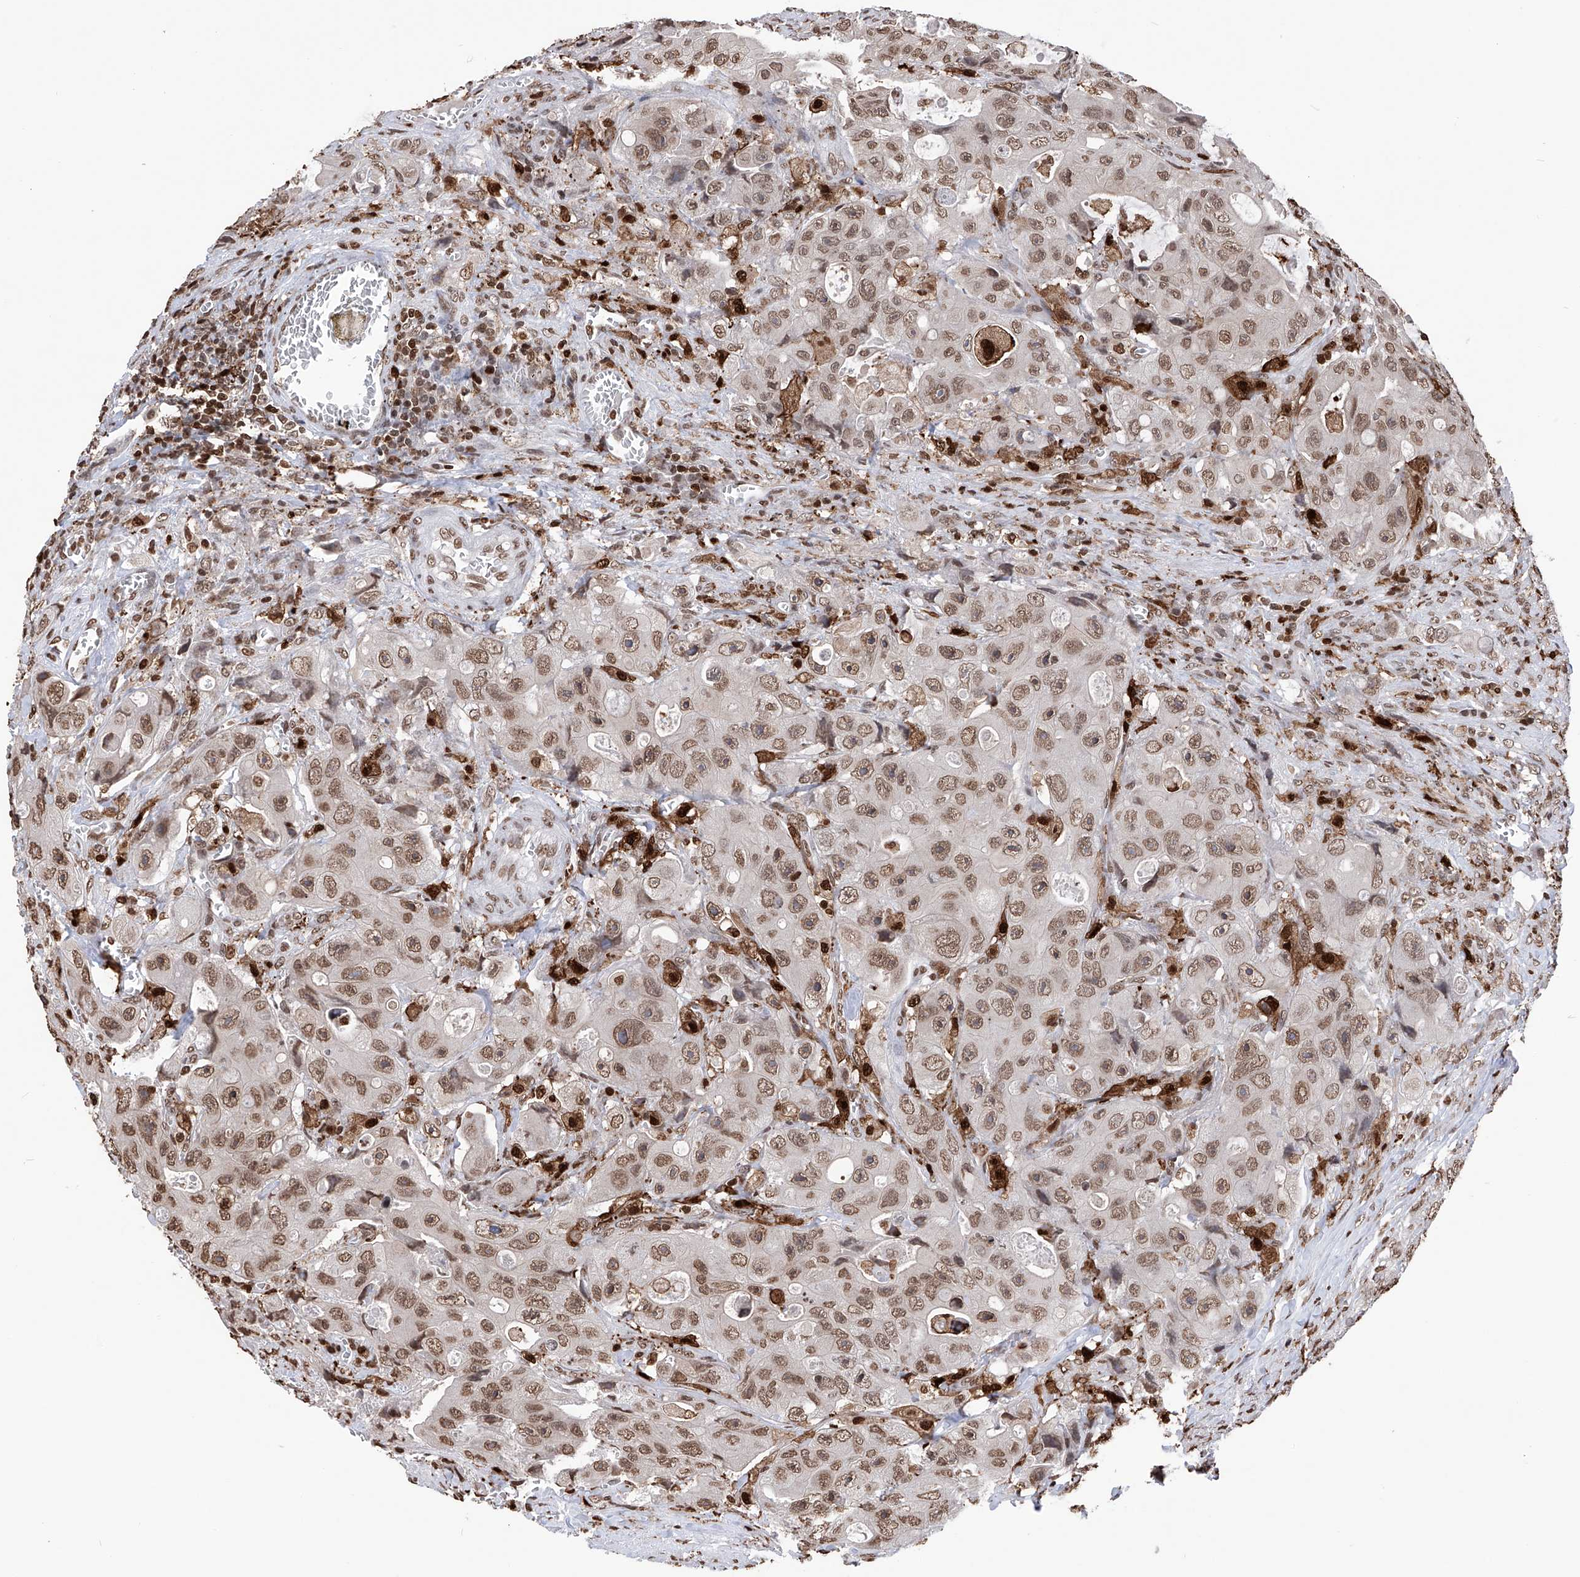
{"staining": {"intensity": "moderate", "quantity": ">75%", "location": "nuclear"}, "tissue": "colorectal cancer", "cell_type": "Tumor cells", "image_type": "cancer", "snomed": [{"axis": "morphology", "description": "Adenocarcinoma, NOS"}, {"axis": "topography", "description": "Colon"}], "caption": "Colorectal cancer (adenocarcinoma) was stained to show a protein in brown. There is medium levels of moderate nuclear expression in about >75% of tumor cells. (DAB (3,3'-diaminobenzidine) IHC, brown staining for protein, blue staining for nuclei).", "gene": "CFAP410", "patient": {"sex": "female", "age": 46}}